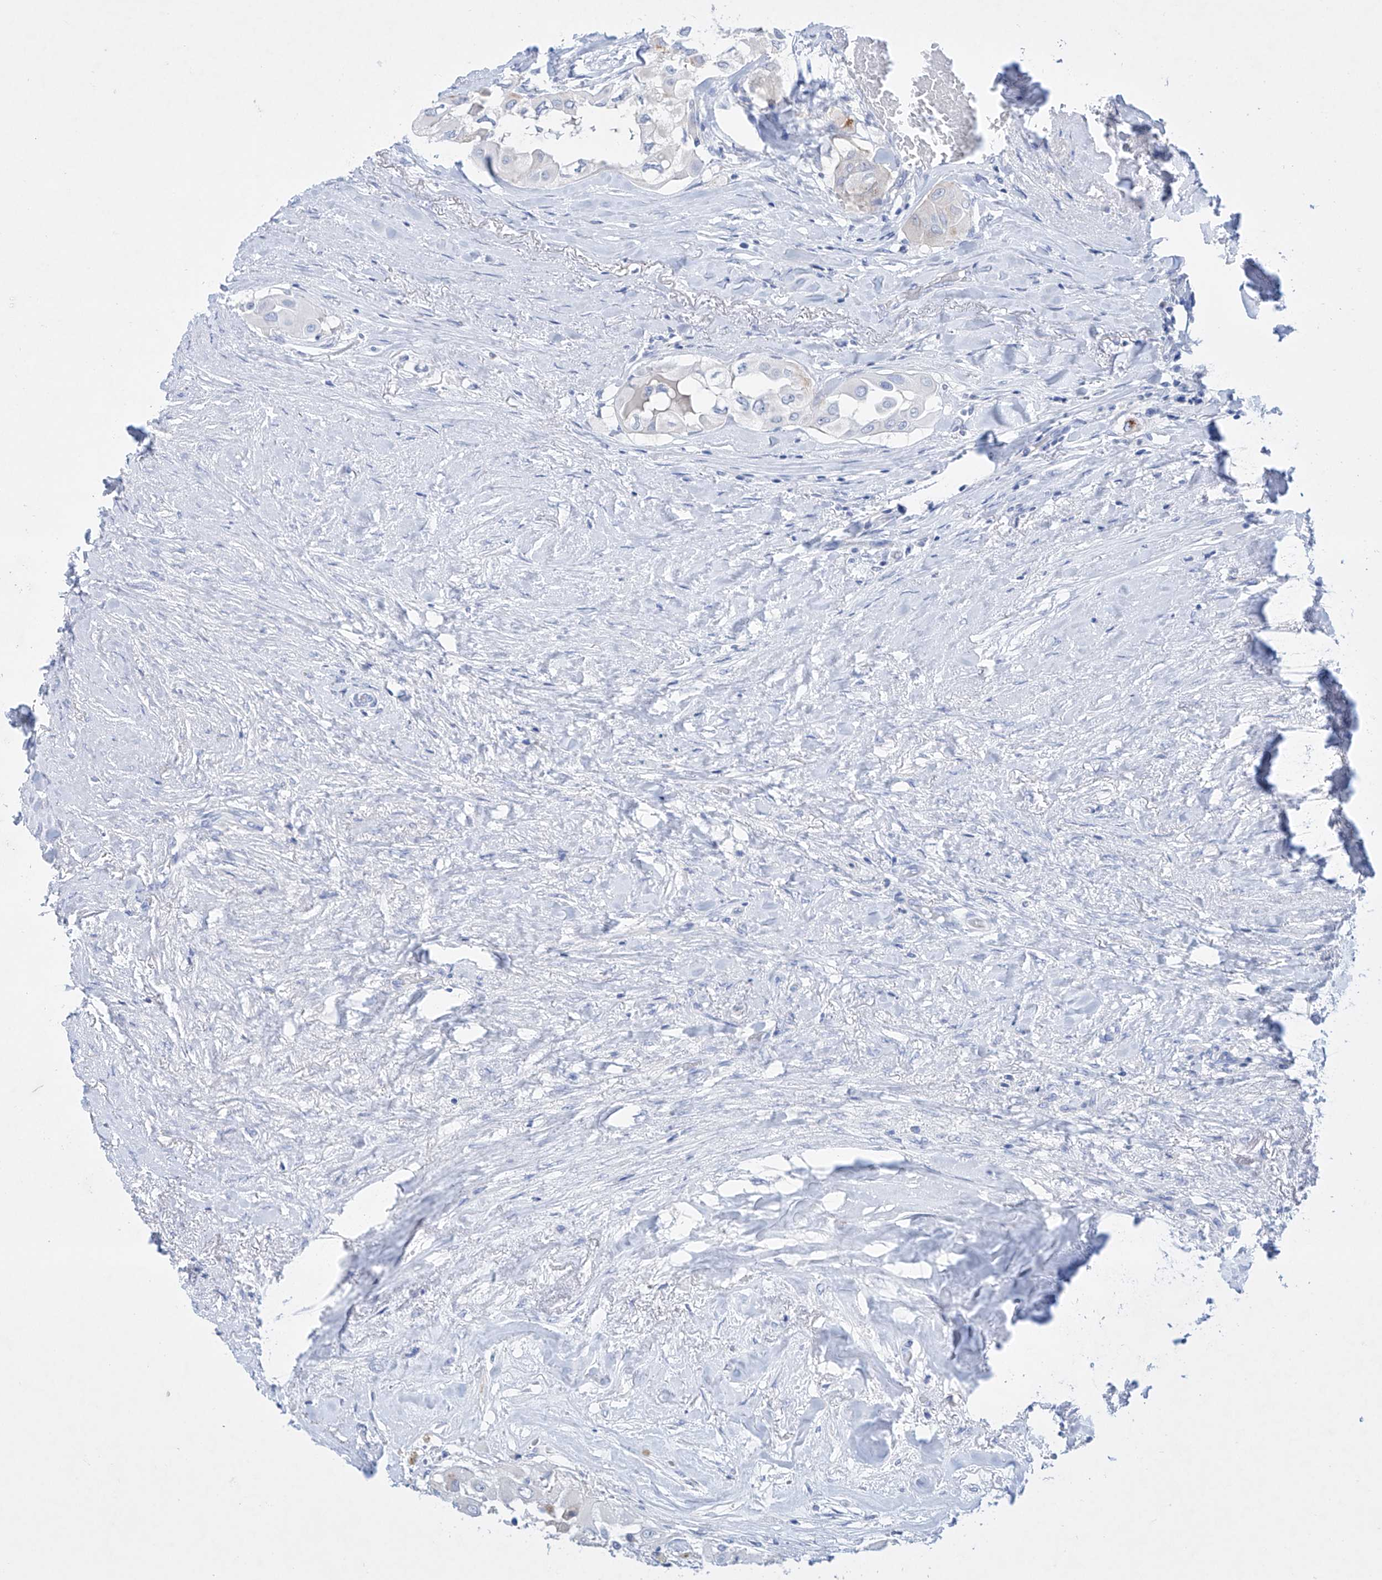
{"staining": {"intensity": "negative", "quantity": "none", "location": "none"}, "tissue": "thyroid cancer", "cell_type": "Tumor cells", "image_type": "cancer", "snomed": [{"axis": "morphology", "description": "Papillary adenocarcinoma, NOS"}, {"axis": "topography", "description": "Thyroid gland"}], "caption": "Micrograph shows no protein positivity in tumor cells of thyroid cancer tissue.", "gene": "LURAP1", "patient": {"sex": "female", "age": 59}}